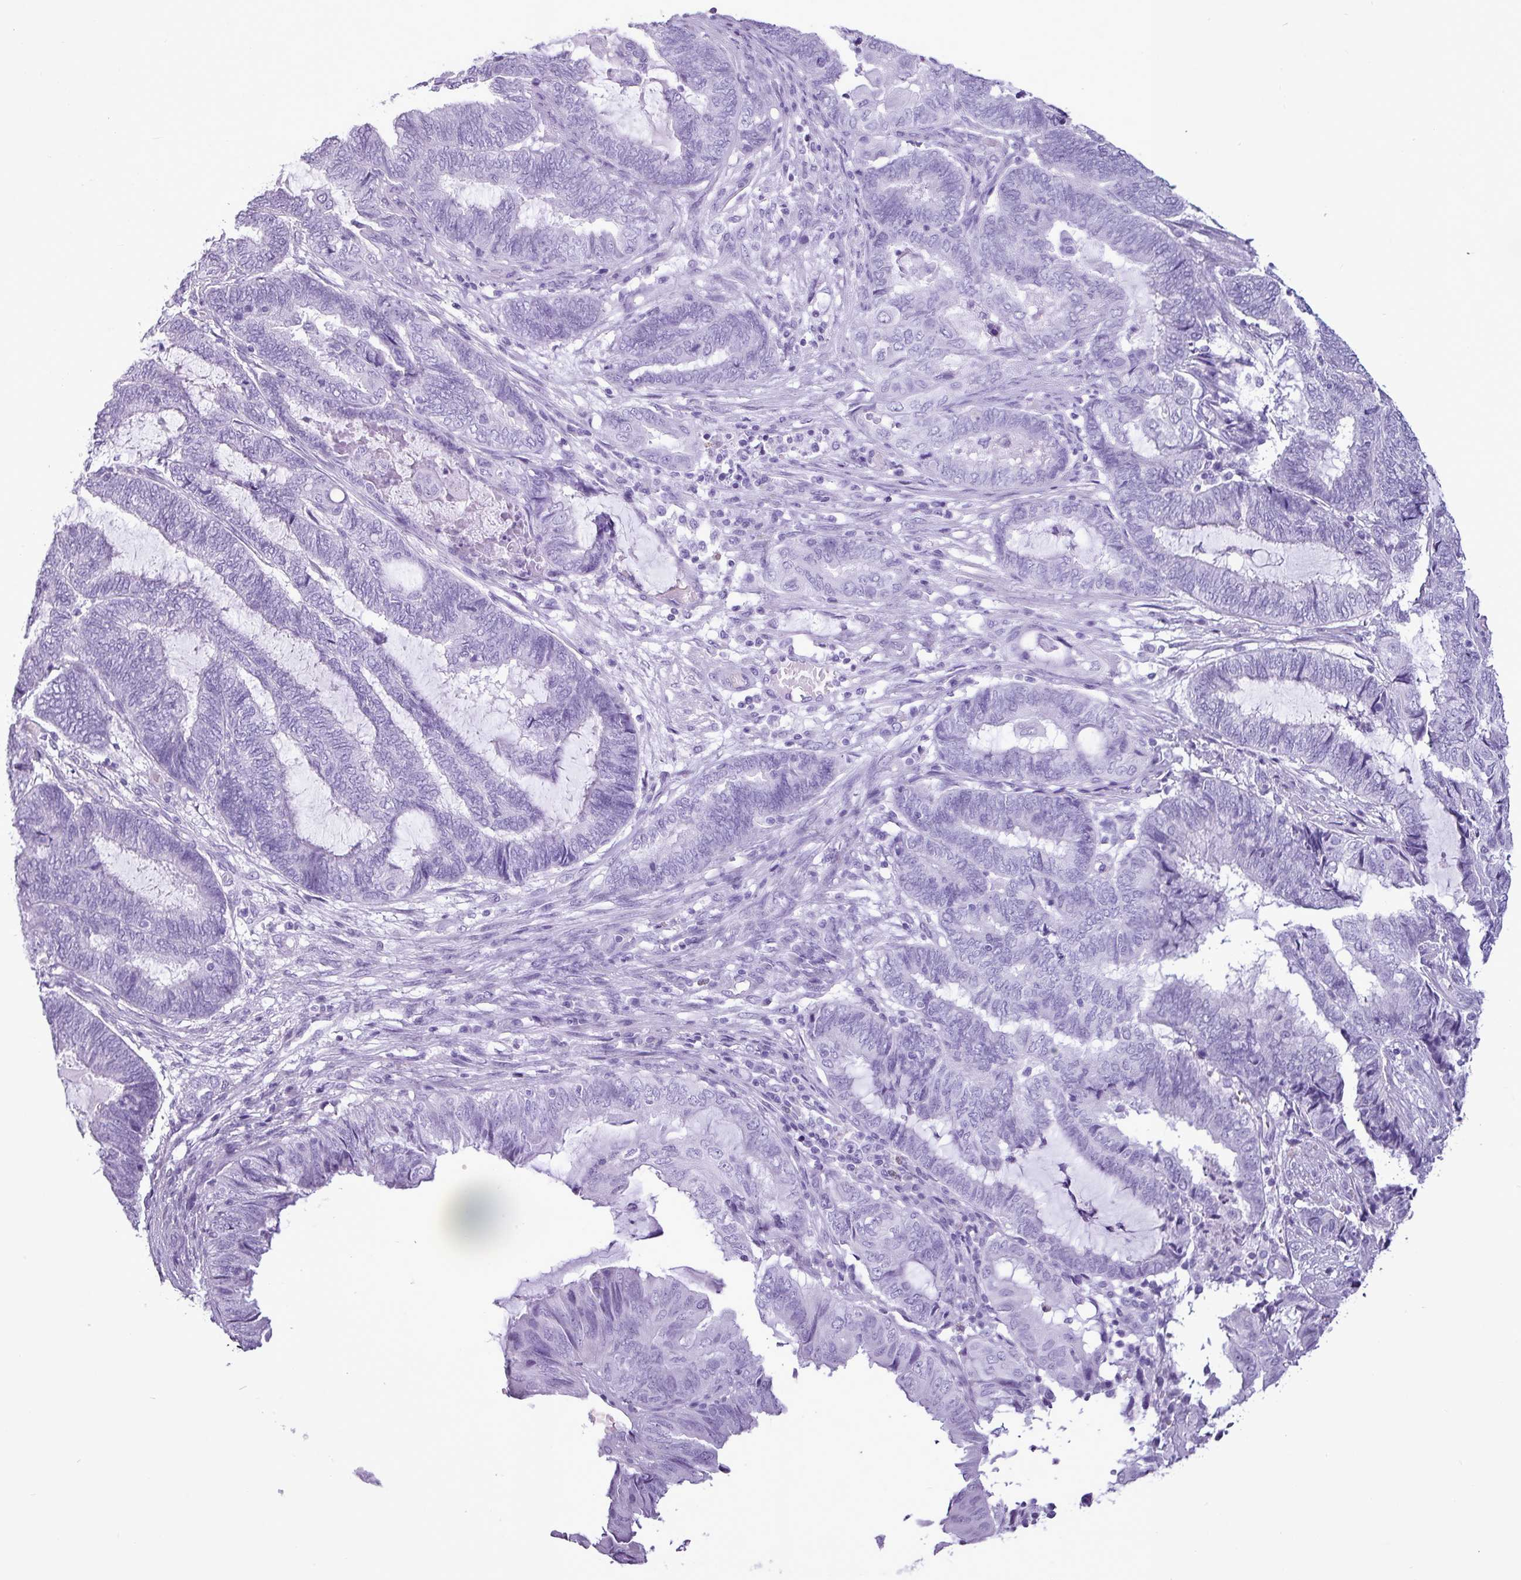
{"staining": {"intensity": "negative", "quantity": "none", "location": "none"}, "tissue": "endometrial cancer", "cell_type": "Tumor cells", "image_type": "cancer", "snomed": [{"axis": "morphology", "description": "Adenocarcinoma, NOS"}, {"axis": "topography", "description": "Uterus"}, {"axis": "topography", "description": "Endometrium"}], "caption": "The image displays no significant expression in tumor cells of endometrial cancer.", "gene": "AMY1B", "patient": {"sex": "female", "age": 70}}